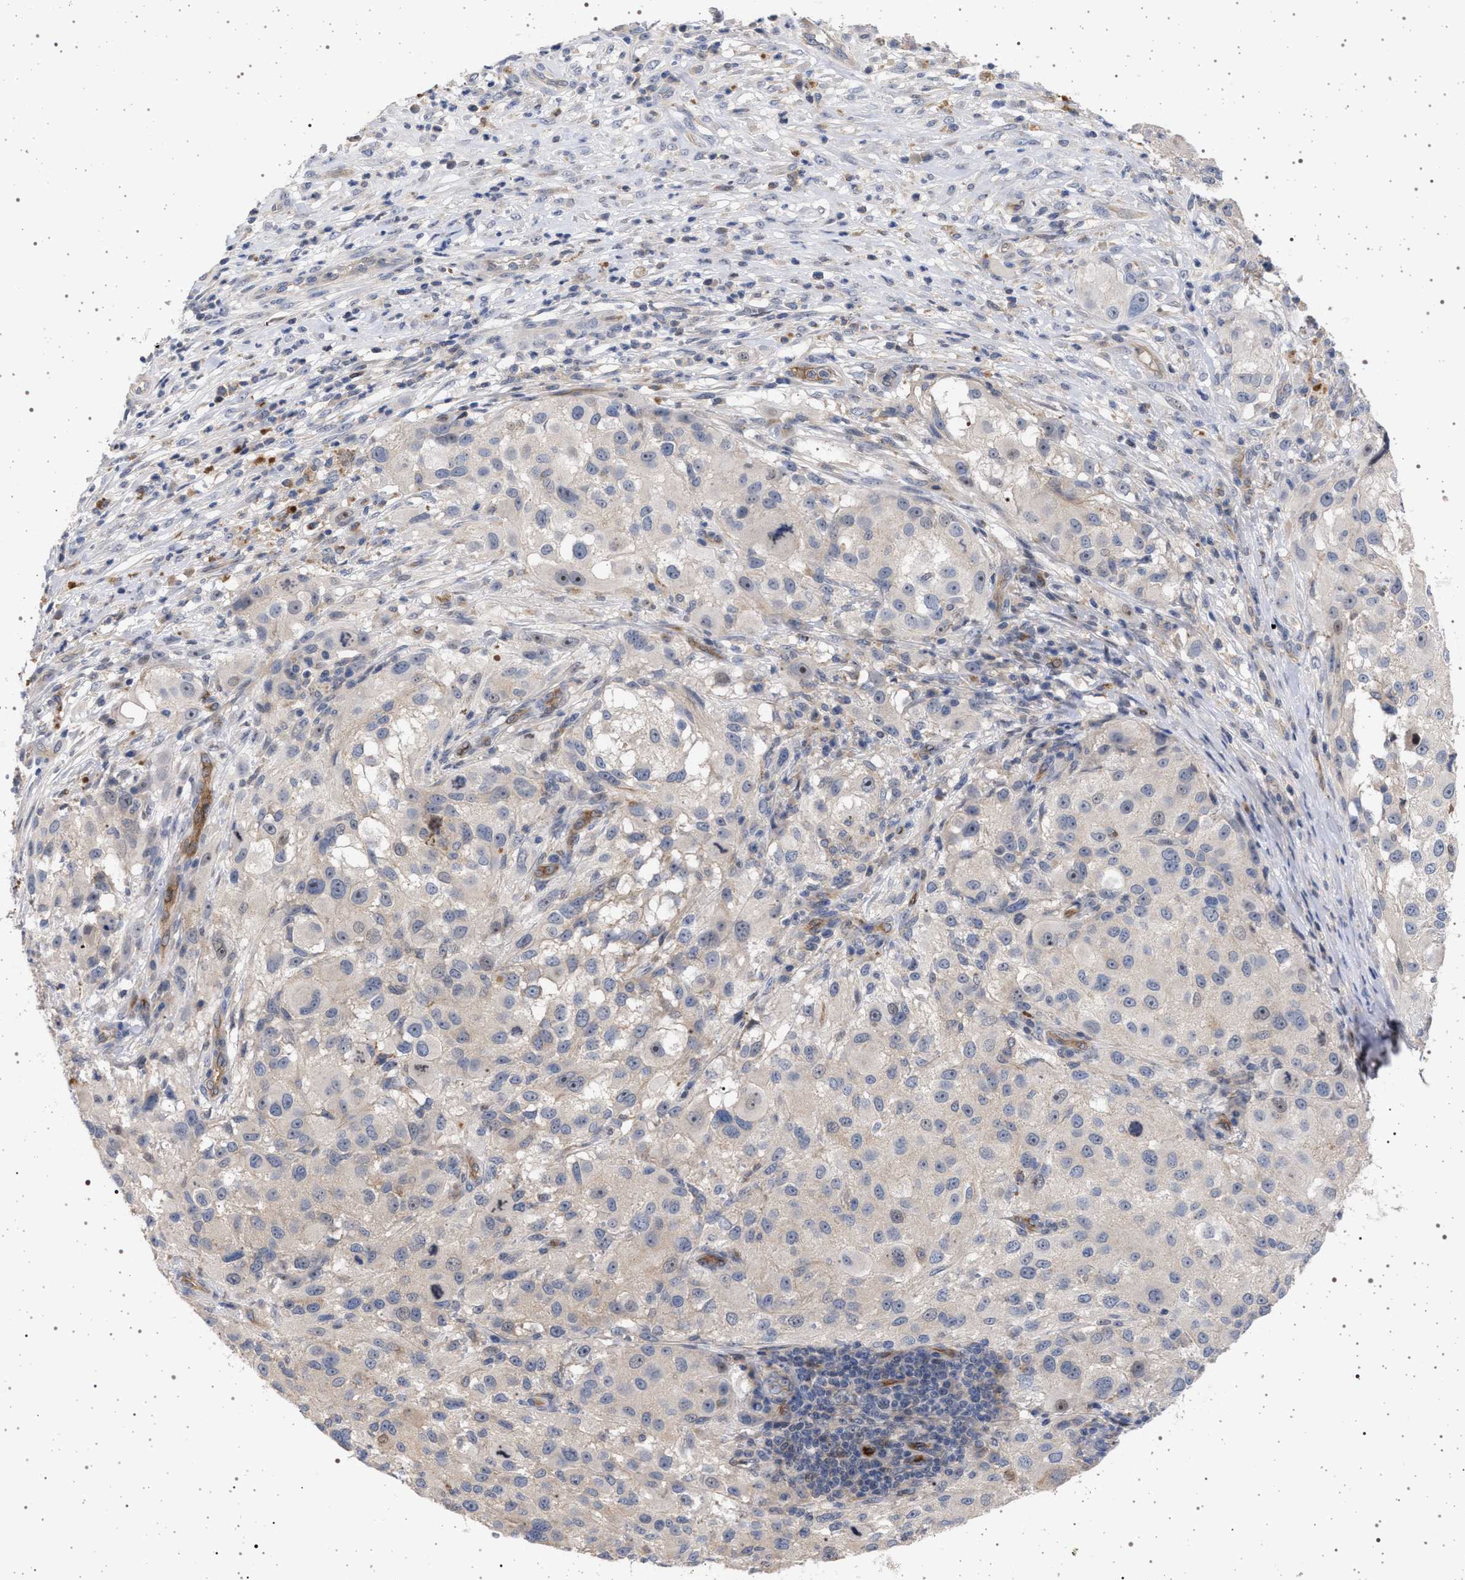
{"staining": {"intensity": "negative", "quantity": "none", "location": "none"}, "tissue": "melanoma", "cell_type": "Tumor cells", "image_type": "cancer", "snomed": [{"axis": "morphology", "description": "Necrosis, NOS"}, {"axis": "morphology", "description": "Malignant melanoma, NOS"}, {"axis": "topography", "description": "Skin"}], "caption": "Micrograph shows no significant protein expression in tumor cells of malignant melanoma. The staining is performed using DAB brown chromogen with nuclei counter-stained in using hematoxylin.", "gene": "RBM48", "patient": {"sex": "female", "age": 87}}